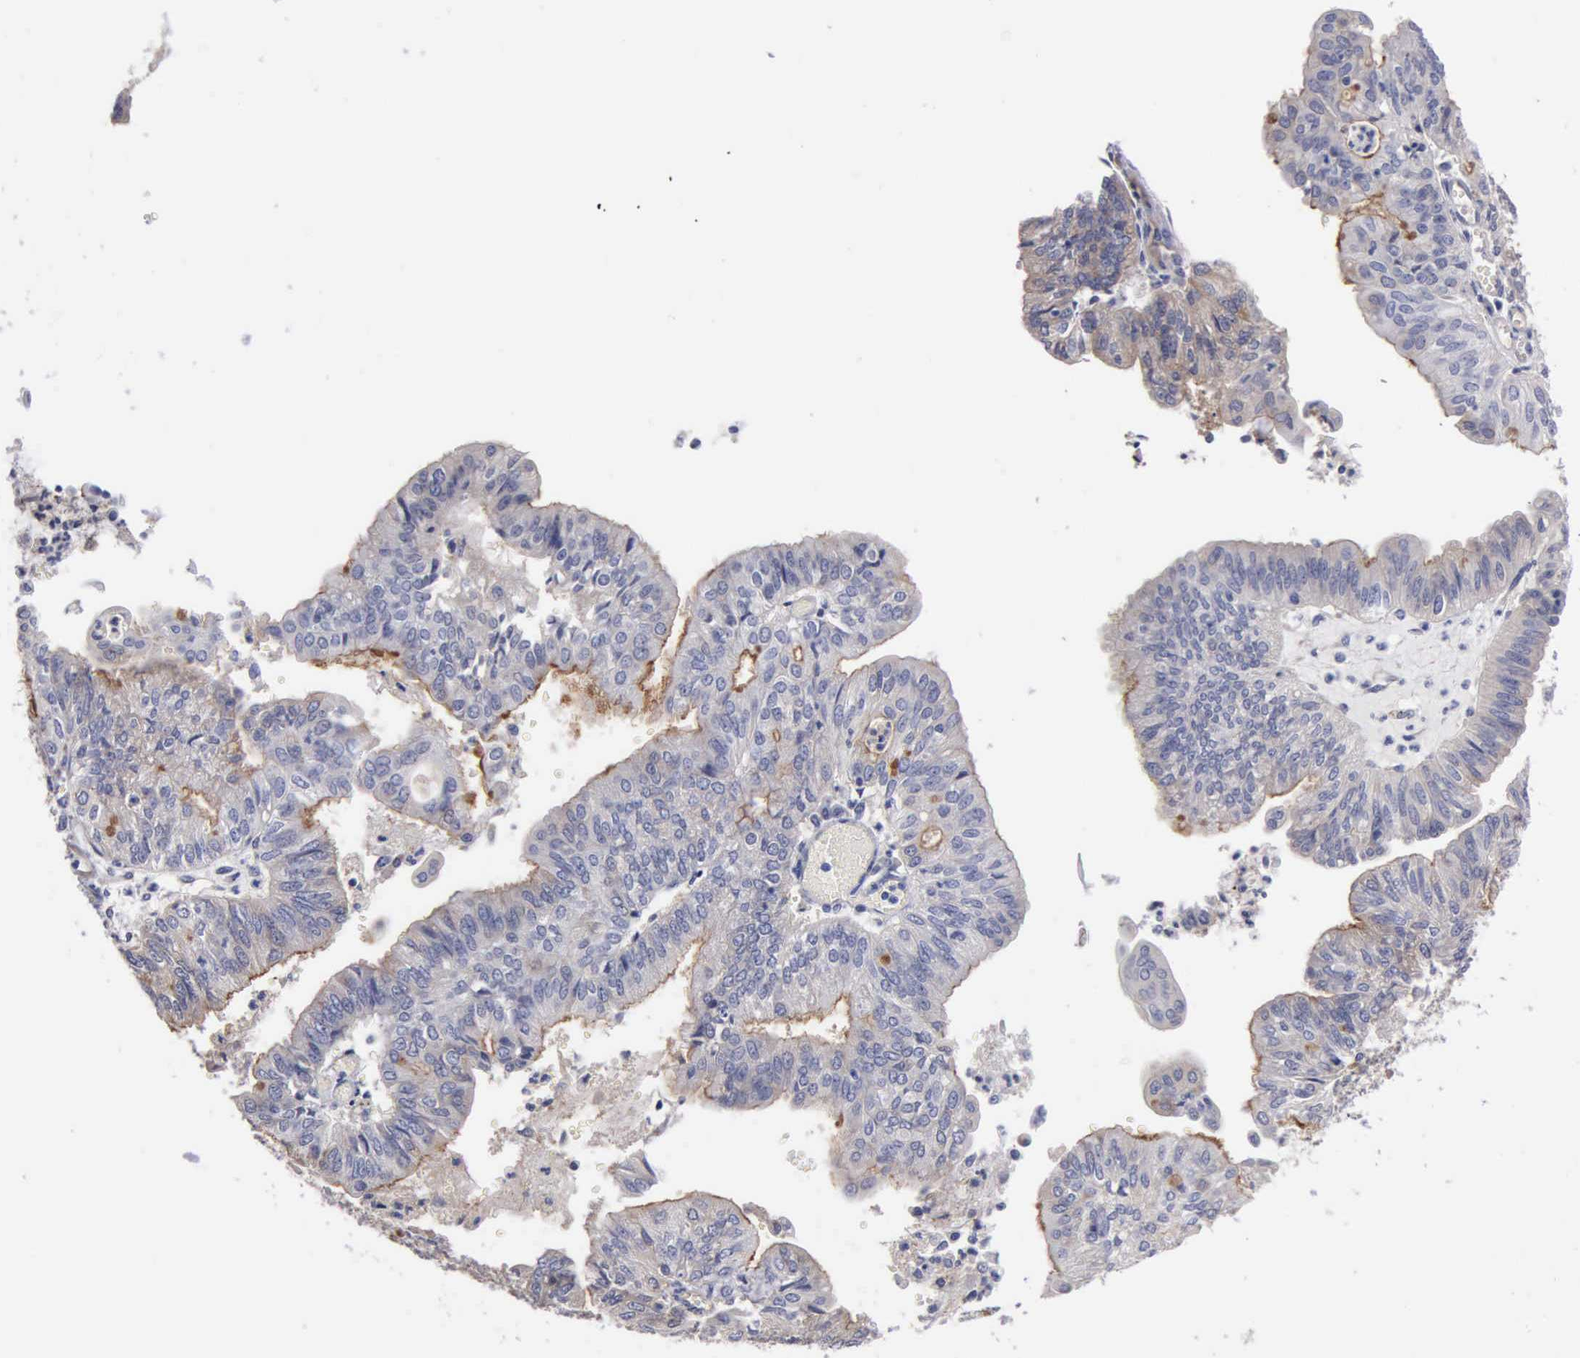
{"staining": {"intensity": "moderate", "quantity": "25%-75%", "location": "cytoplasmic/membranous"}, "tissue": "endometrial cancer", "cell_type": "Tumor cells", "image_type": "cancer", "snomed": [{"axis": "morphology", "description": "Adenocarcinoma, NOS"}, {"axis": "topography", "description": "Endometrium"}], "caption": "Adenocarcinoma (endometrial) stained with a brown dye reveals moderate cytoplasmic/membranous positive positivity in about 25%-75% of tumor cells.", "gene": "RDX", "patient": {"sex": "female", "age": 59}}